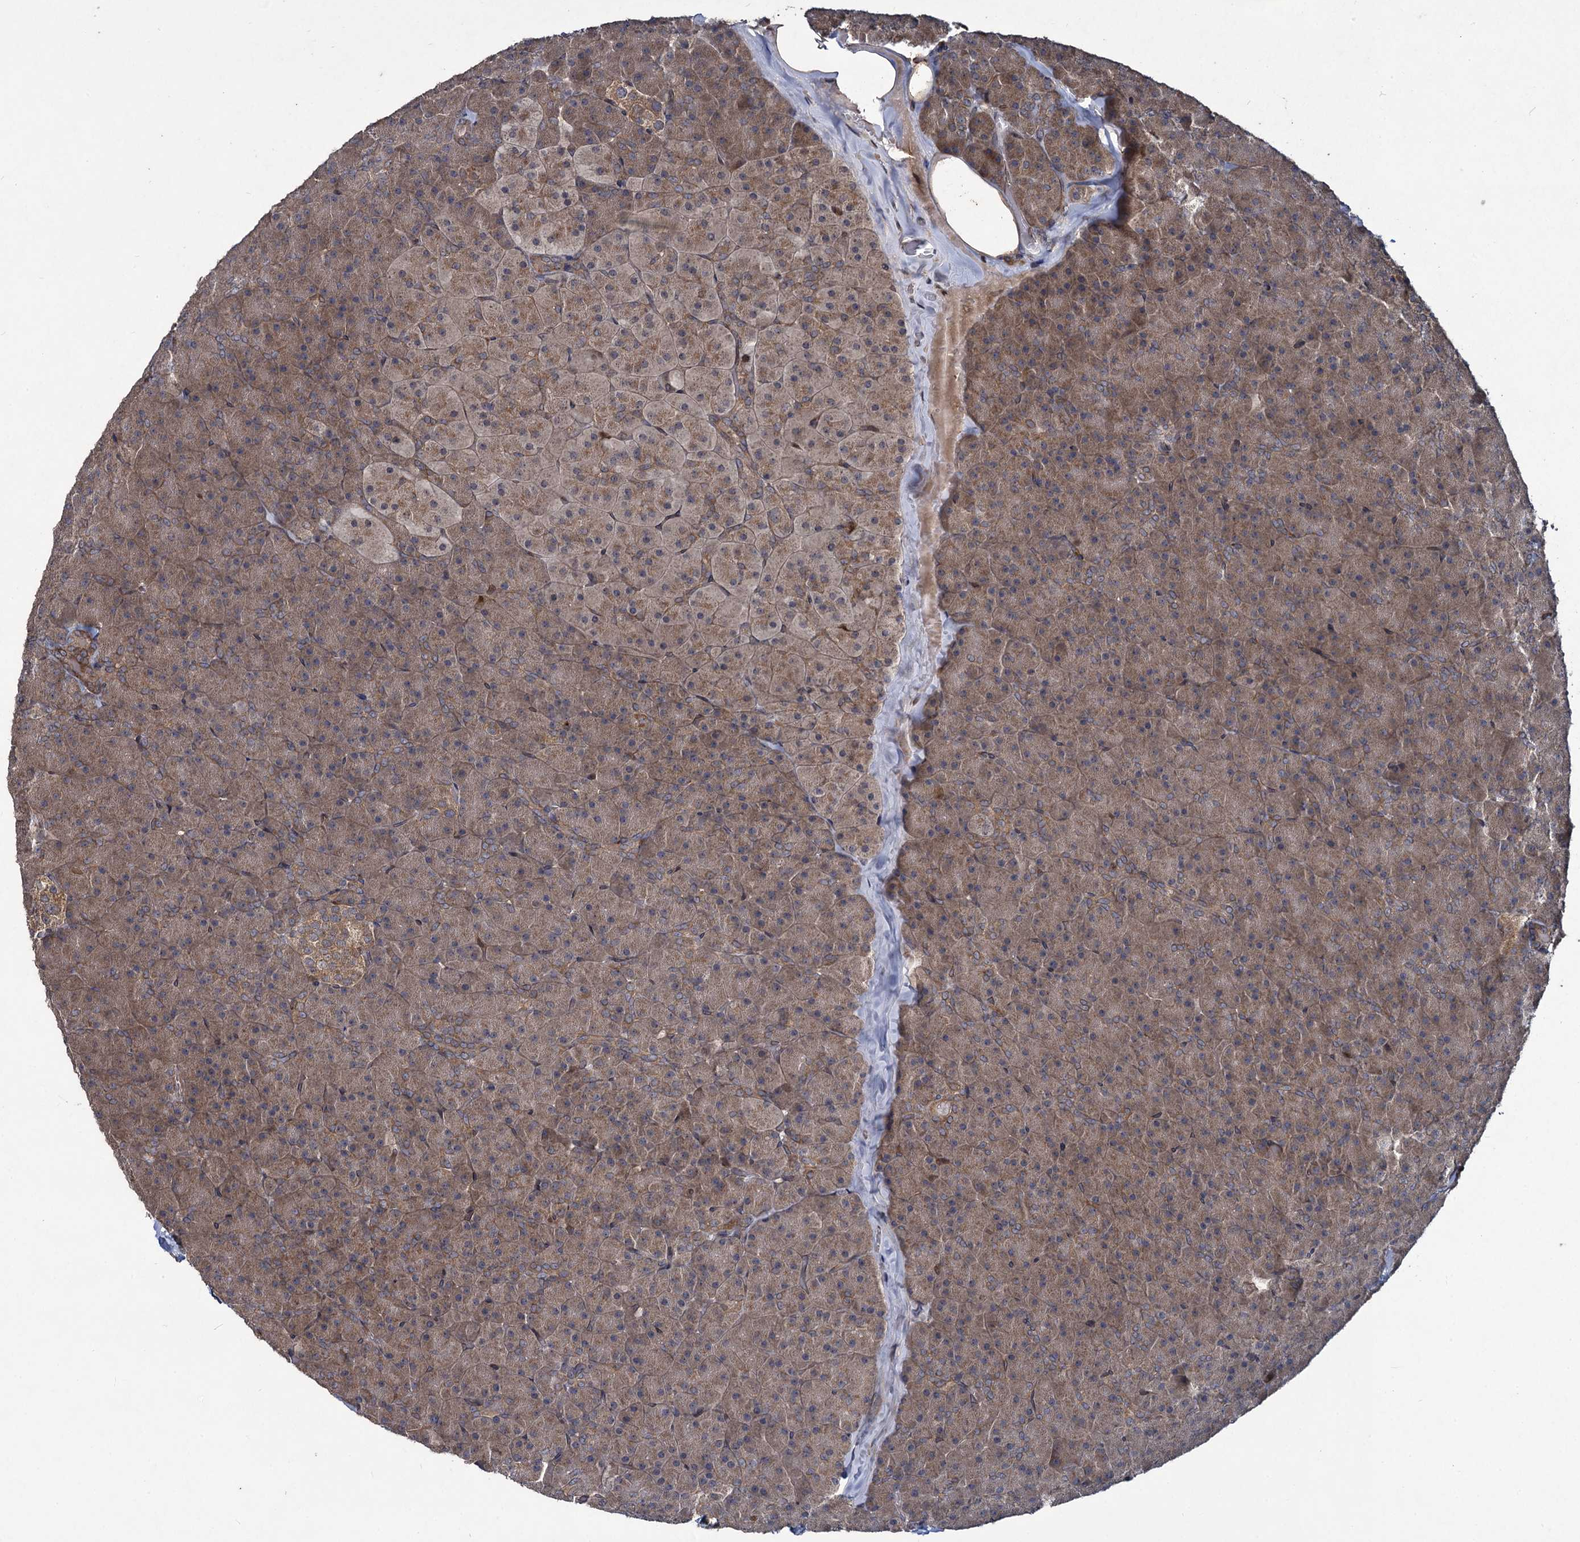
{"staining": {"intensity": "moderate", "quantity": ">75%", "location": "cytoplasmic/membranous"}, "tissue": "pancreas", "cell_type": "Exocrine glandular cells", "image_type": "normal", "snomed": [{"axis": "morphology", "description": "Normal tissue, NOS"}, {"axis": "topography", "description": "Pancreas"}], "caption": "Immunohistochemistry (IHC) (DAB) staining of normal pancreas displays moderate cytoplasmic/membranous protein positivity in about >75% of exocrine glandular cells.", "gene": "DCP1B", "patient": {"sex": "male", "age": 36}}